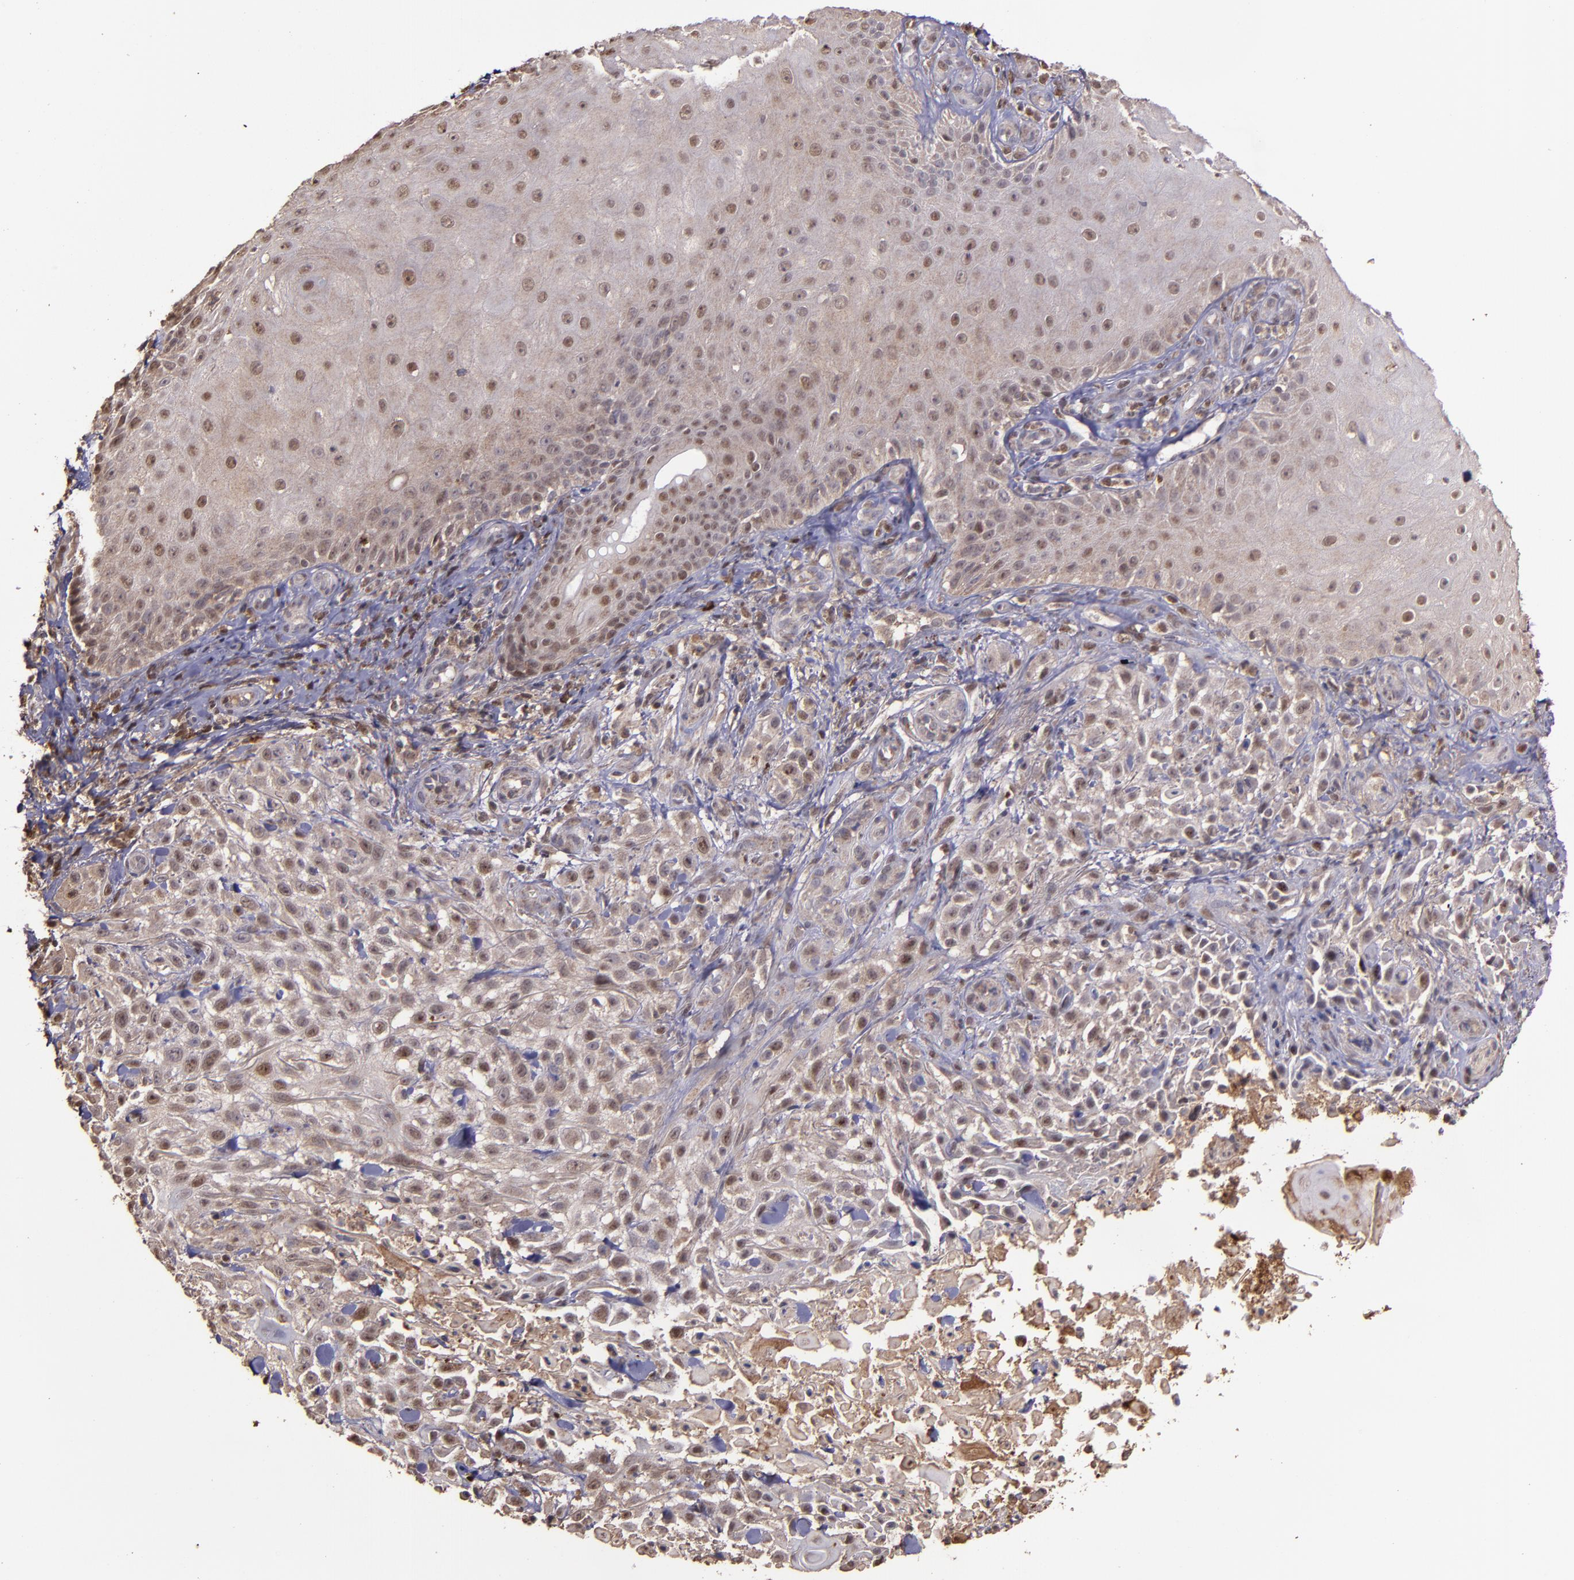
{"staining": {"intensity": "weak", "quantity": "25%-75%", "location": "cytoplasmic/membranous,nuclear"}, "tissue": "skin cancer", "cell_type": "Tumor cells", "image_type": "cancer", "snomed": [{"axis": "morphology", "description": "Squamous cell carcinoma, NOS"}, {"axis": "topography", "description": "Skin"}], "caption": "Immunohistochemistry staining of skin cancer (squamous cell carcinoma), which exhibits low levels of weak cytoplasmic/membranous and nuclear positivity in approximately 25%-75% of tumor cells indicating weak cytoplasmic/membranous and nuclear protein expression. The staining was performed using DAB (3,3'-diaminobenzidine) (brown) for protein detection and nuclei were counterstained in hematoxylin (blue).", "gene": "SERPINF2", "patient": {"sex": "female", "age": 42}}